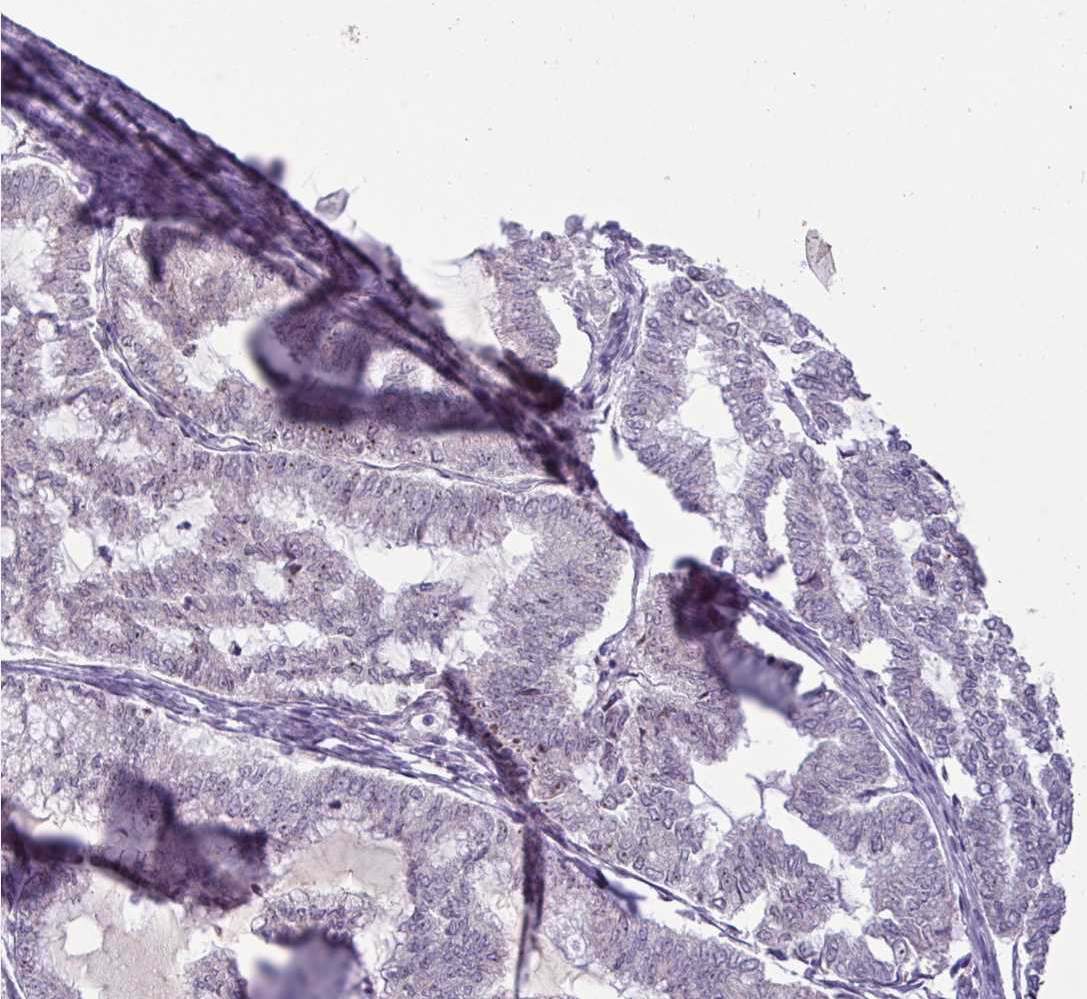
{"staining": {"intensity": "negative", "quantity": "none", "location": "none"}, "tissue": "endometrial cancer", "cell_type": "Tumor cells", "image_type": "cancer", "snomed": [{"axis": "morphology", "description": "Adenocarcinoma, NOS"}, {"axis": "topography", "description": "Endometrium"}], "caption": "A histopathology image of endometrial cancer stained for a protein shows no brown staining in tumor cells.", "gene": "MAK16", "patient": {"sex": "female", "age": 79}}